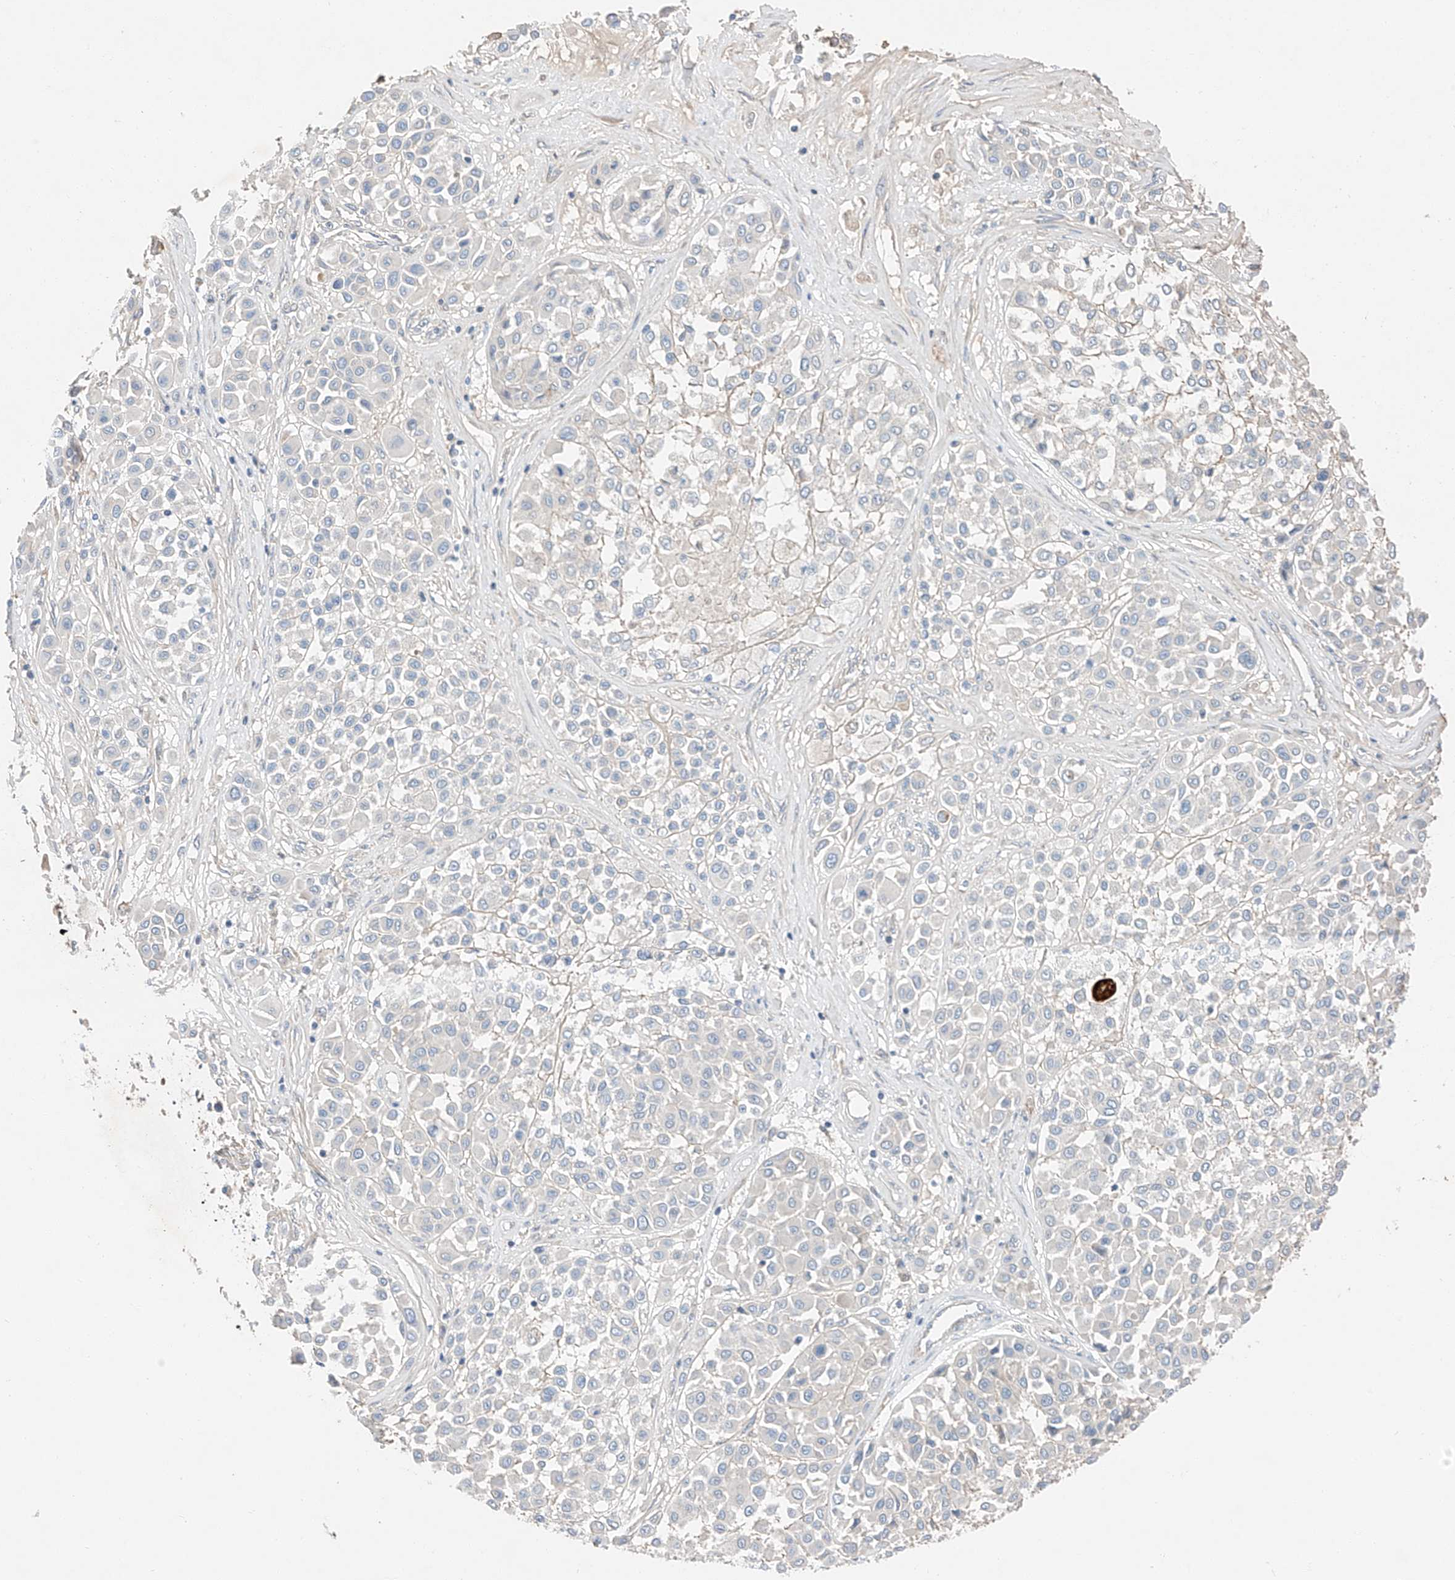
{"staining": {"intensity": "negative", "quantity": "none", "location": "none"}, "tissue": "melanoma", "cell_type": "Tumor cells", "image_type": "cancer", "snomed": [{"axis": "morphology", "description": "Malignant melanoma, Metastatic site"}, {"axis": "topography", "description": "Soft tissue"}], "caption": "Immunohistochemical staining of human malignant melanoma (metastatic site) shows no significant positivity in tumor cells.", "gene": "RUSC1", "patient": {"sex": "male", "age": 41}}